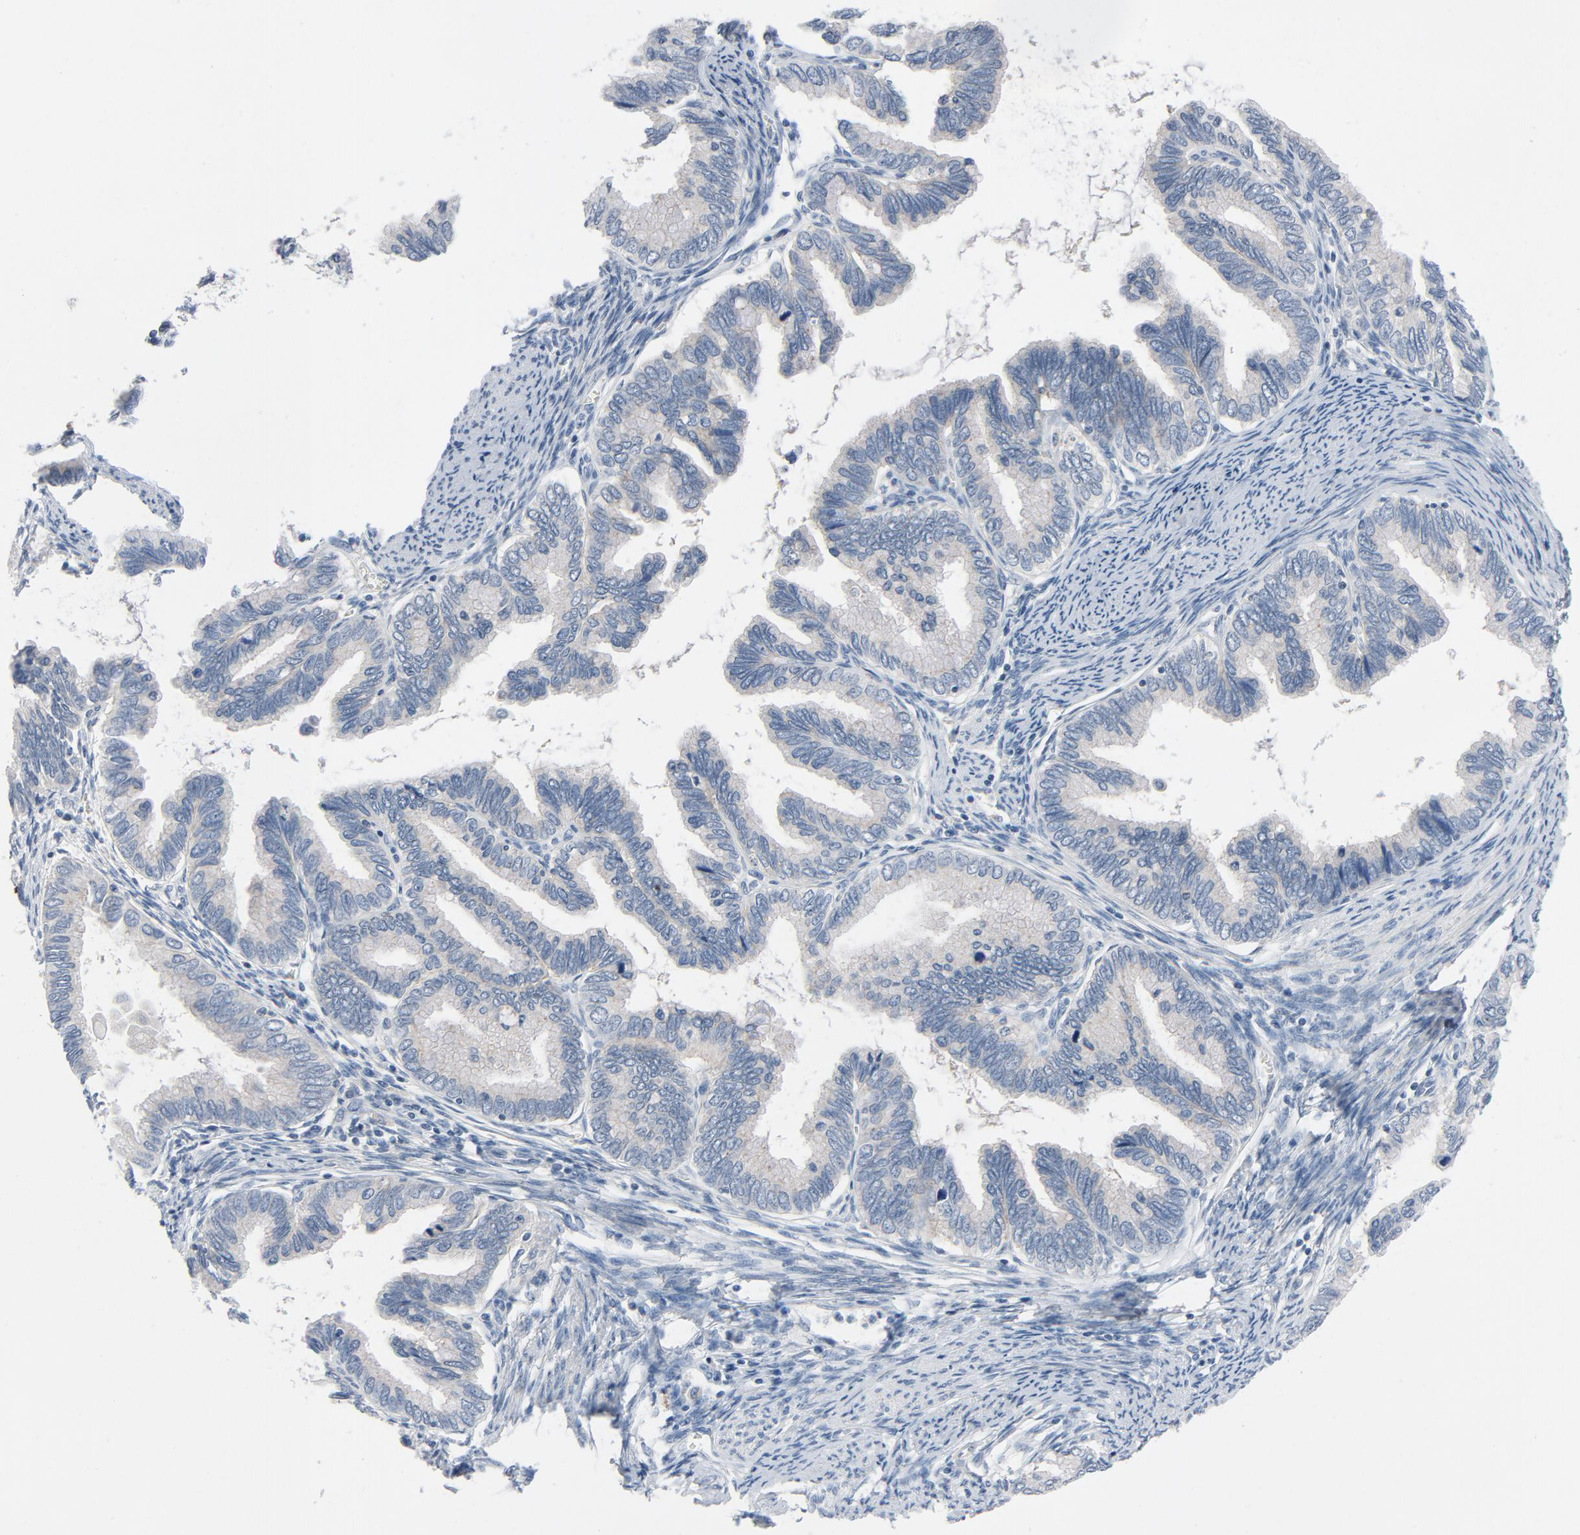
{"staining": {"intensity": "weak", "quantity": ">75%", "location": "cytoplasmic/membranous"}, "tissue": "cervical cancer", "cell_type": "Tumor cells", "image_type": "cancer", "snomed": [{"axis": "morphology", "description": "Adenocarcinoma, NOS"}, {"axis": "topography", "description": "Cervix"}], "caption": "There is low levels of weak cytoplasmic/membranous positivity in tumor cells of cervical cancer, as demonstrated by immunohistochemical staining (brown color).", "gene": "TSG101", "patient": {"sex": "female", "age": 49}}